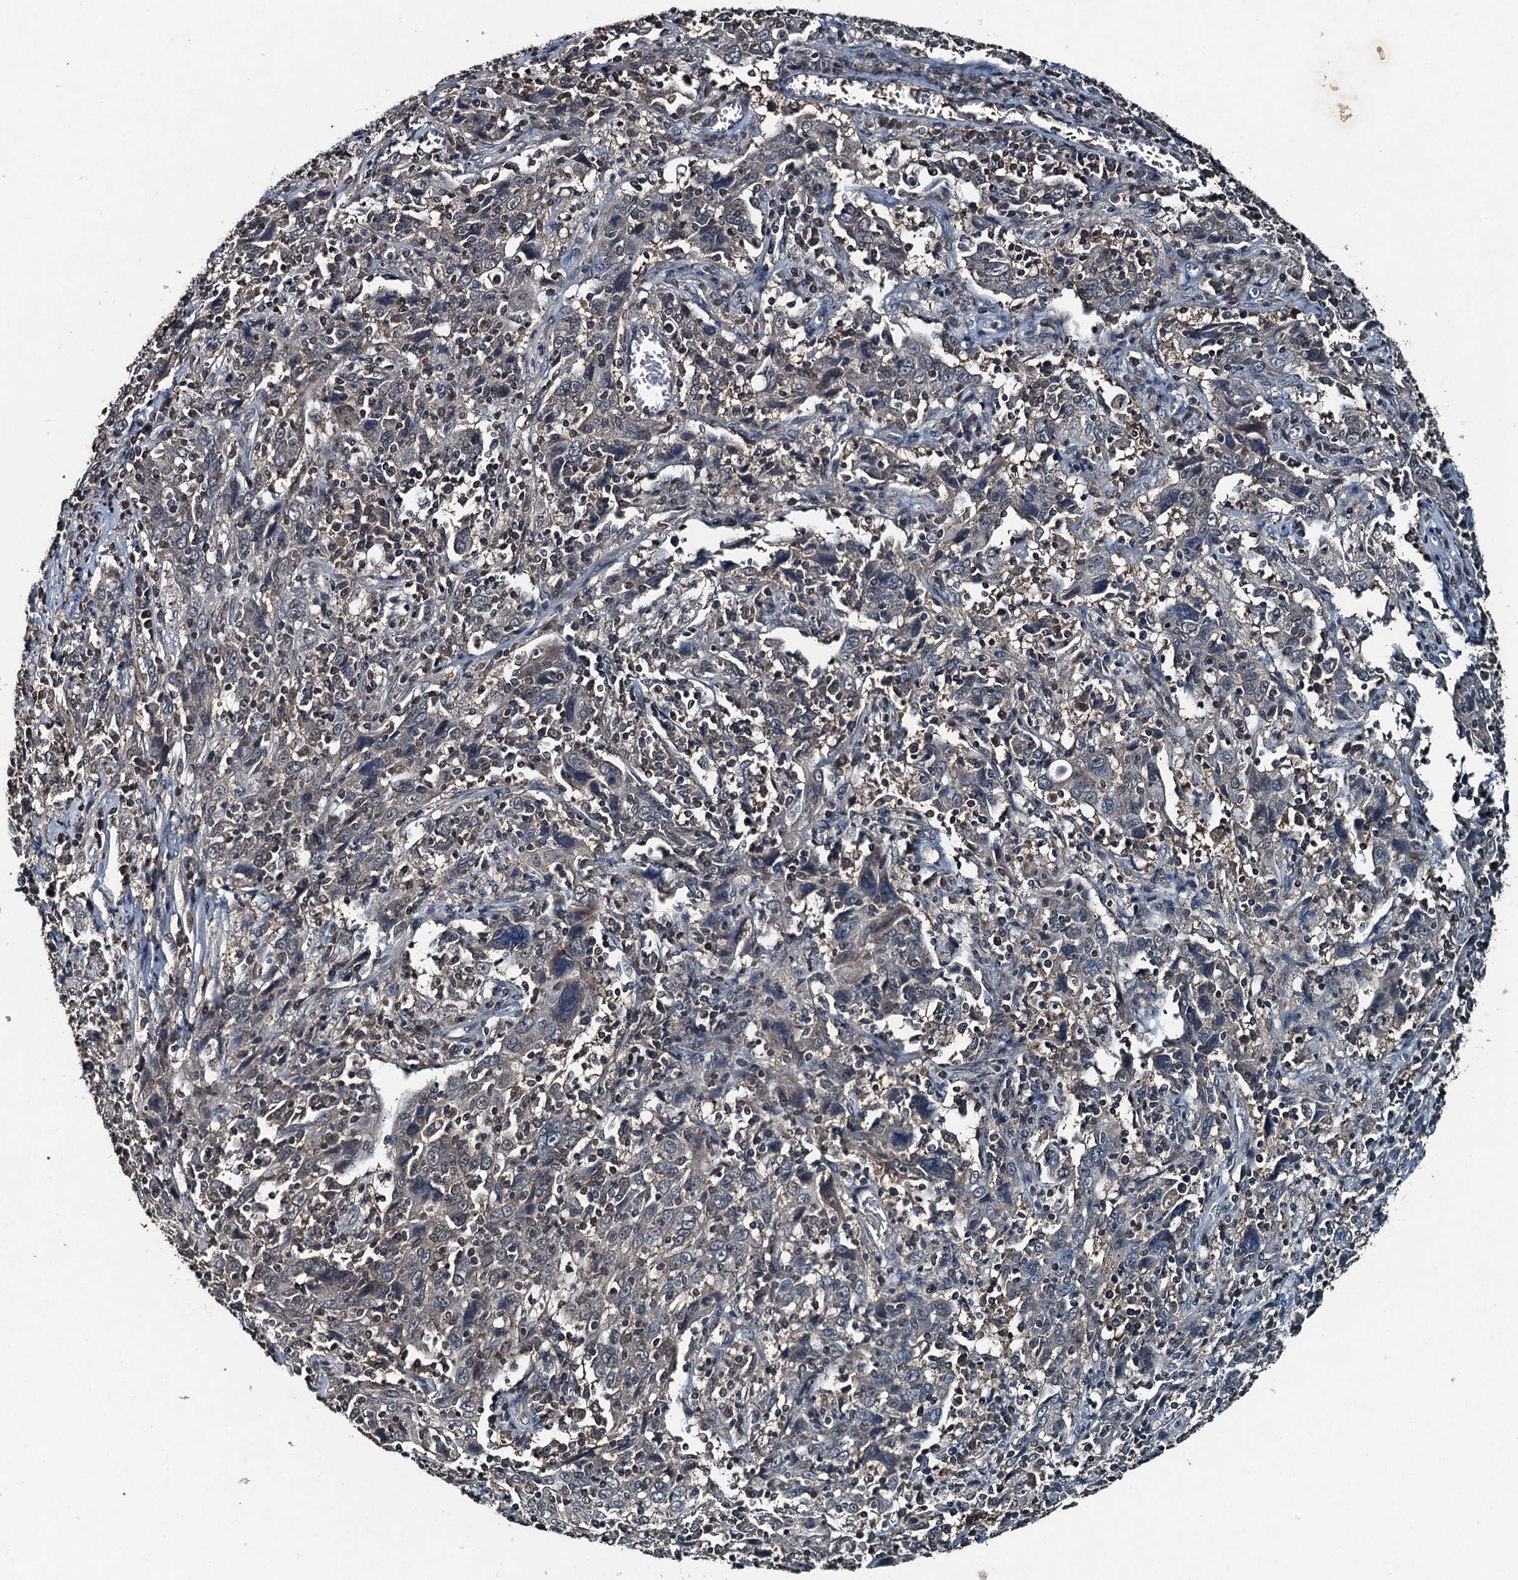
{"staining": {"intensity": "negative", "quantity": "none", "location": "none"}, "tissue": "cervical cancer", "cell_type": "Tumor cells", "image_type": "cancer", "snomed": [{"axis": "morphology", "description": "Squamous cell carcinoma, NOS"}, {"axis": "topography", "description": "Cervix"}], "caption": "High magnification brightfield microscopy of cervical squamous cell carcinoma stained with DAB (3,3'-diaminobenzidine) (brown) and counterstained with hematoxylin (blue): tumor cells show no significant positivity.", "gene": "TCTN1", "patient": {"sex": "female", "age": 46}}